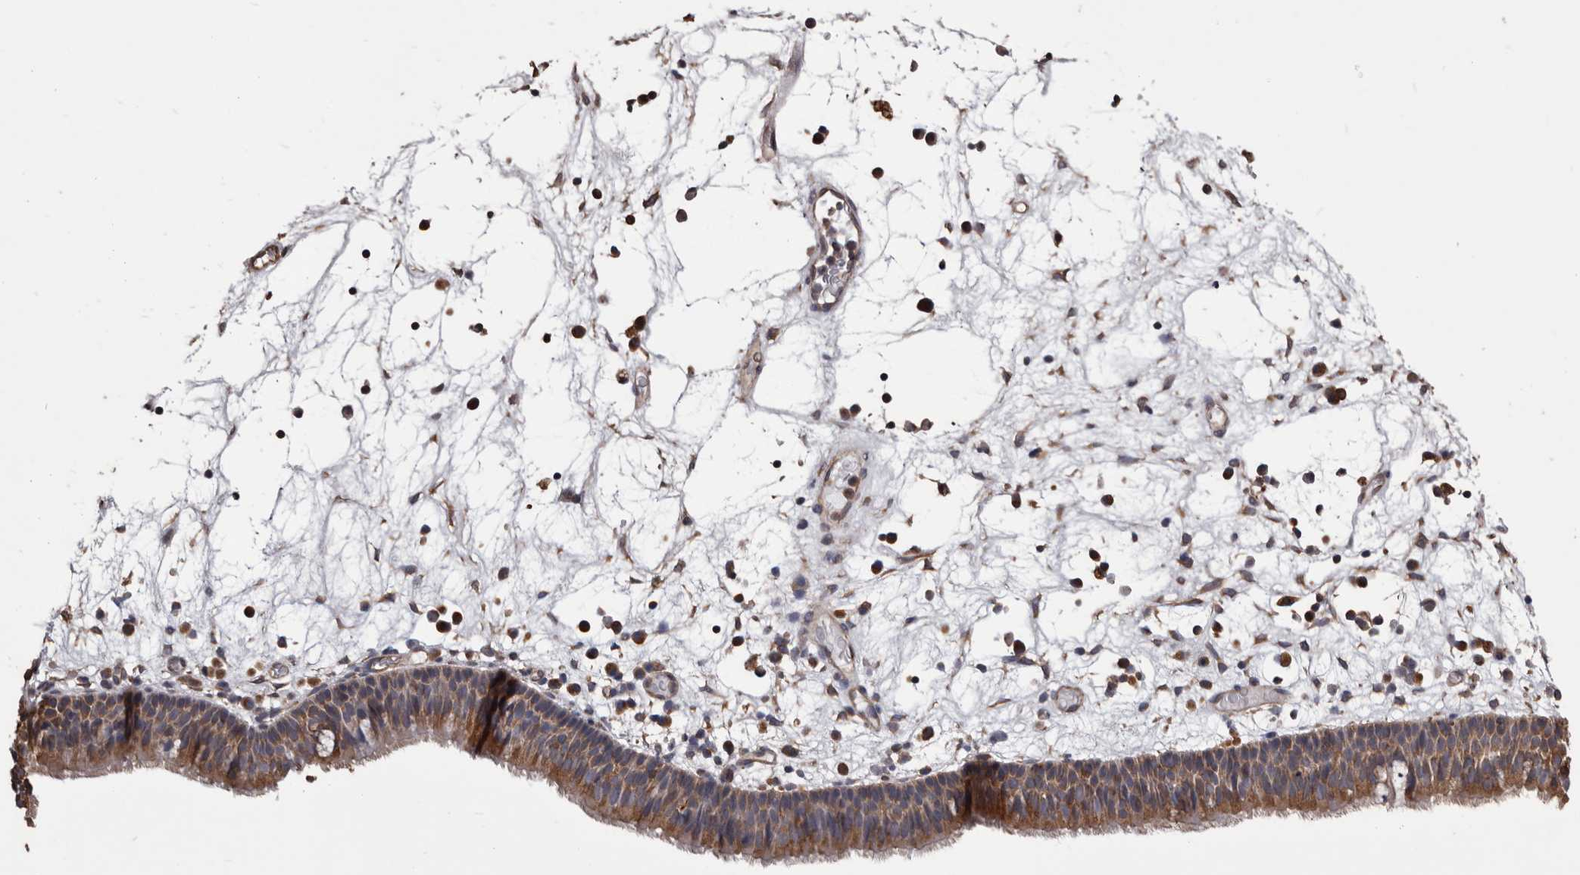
{"staining": {"intensity": "moderate", "quantity": ">75%", "location": "cytoplasmic/membranous"}, "tissue": "nasopharynx", "cell_type": "Respiratory epithelial cells", "image_type": "normal", "snomed": [{"axis": "morphology", "description": "Normal tissue, NOS"}, {"axis": "morphology", "description": "Inflammation, NOS"}, {"axis": "morphology", "description": "Malignant melanoma, Metastatic site"}, {"axis": "topography", "description": "Nasopharynx"}], "caption": "Respiratory epithelial cells display moderate cytoplasmic/membranous staining in approximately >75% of cells in unremarkable nasopharynx. (Stains: DAB (3,3'-diaminobenzidine) in brown, nuclei in blue, Microscopy: brightfield microscopy at high magnification).", "gene": "CEP104", "patient": {"sex": "male", "age": 70}}